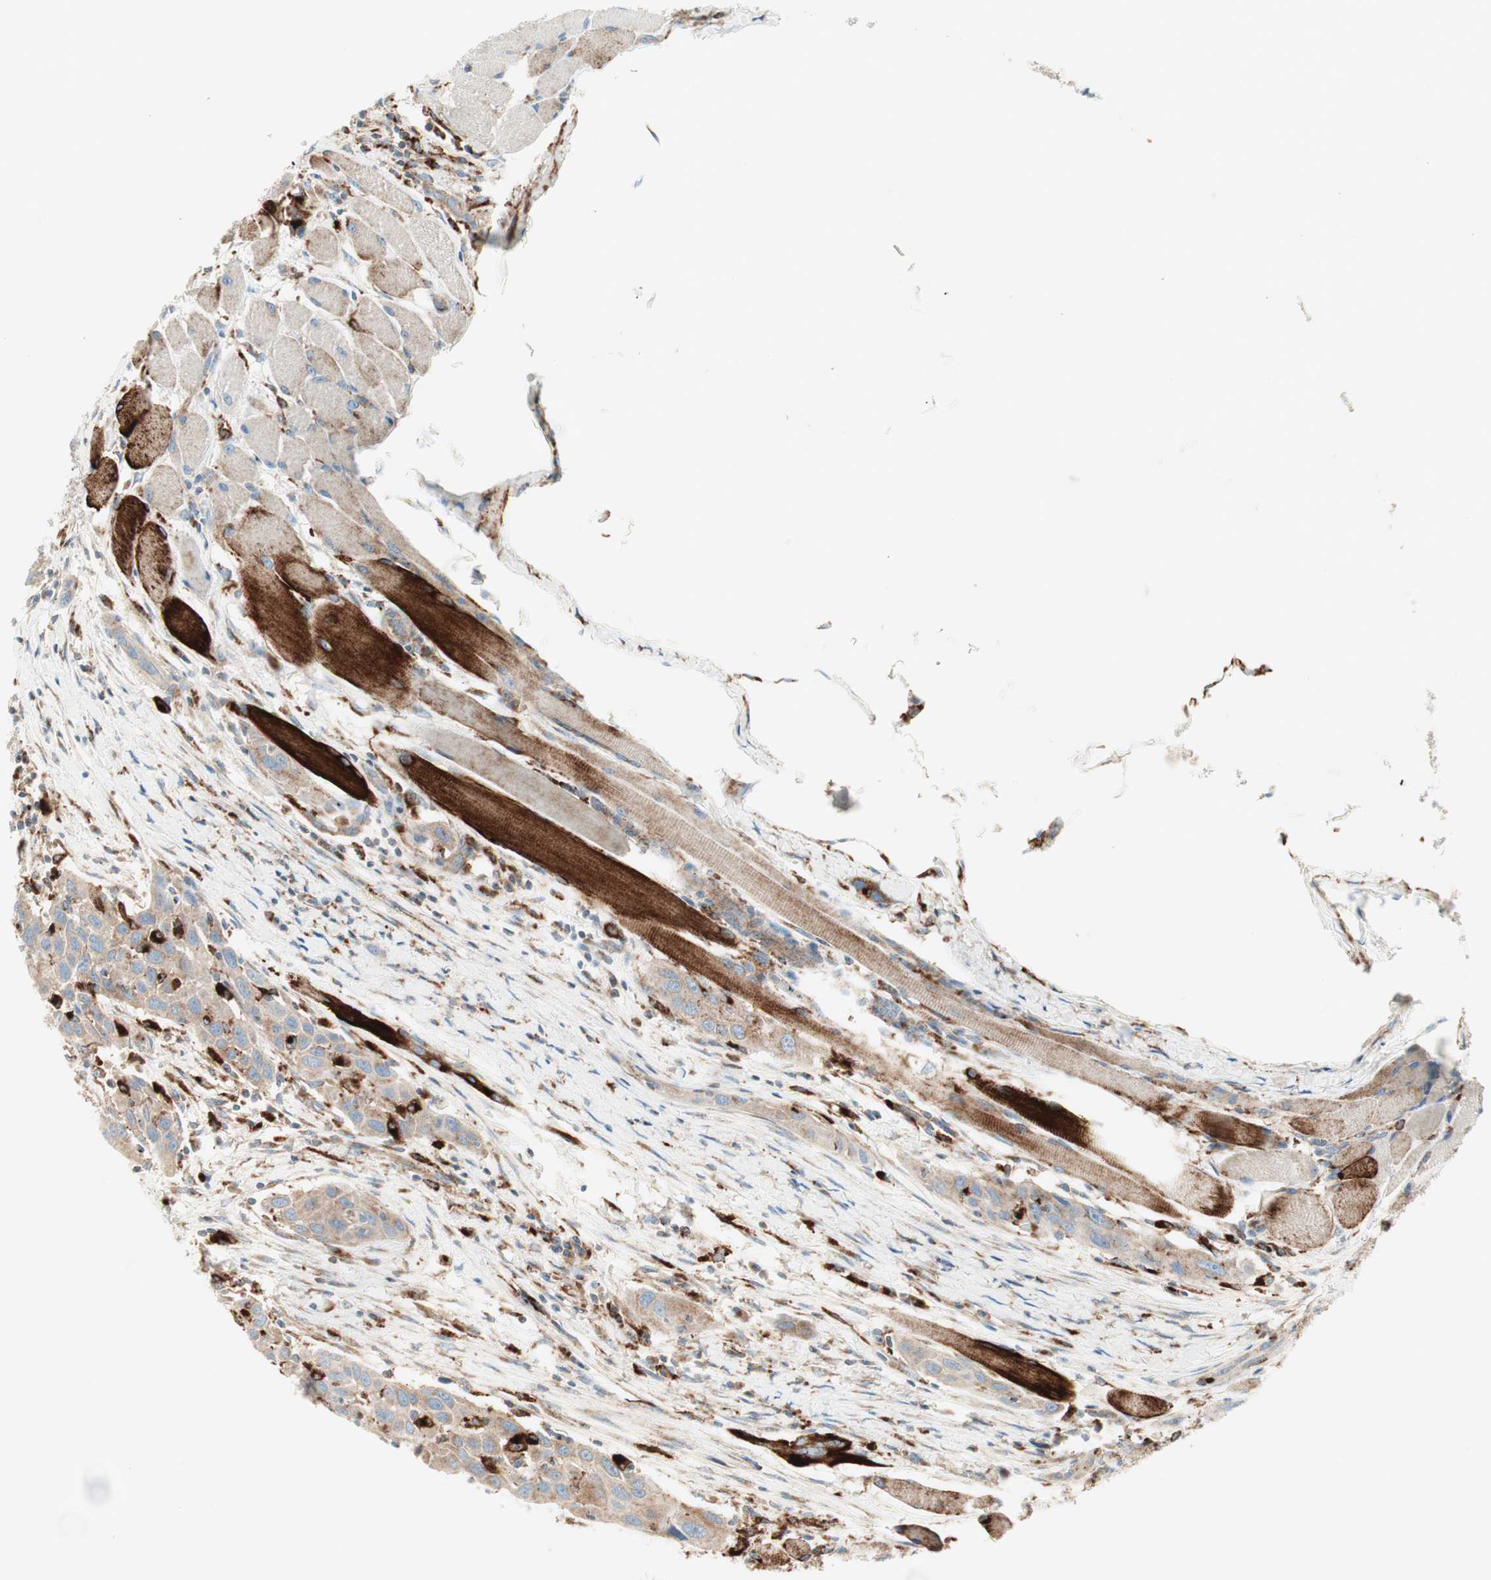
{"staining": {"intensity": "weak", "quantity": ">75%", "location": "cytoplasmic/membranous"}, "tissue": "head and neck cancer", "cell_type": "Tumor cells", "image_type": "cancer", "snomed": [{"axis": "morphology", "description": "Squamous cell carcinoma, NOS"}, {"axis": "topography", "description": "Oral tissue"}, {"axis": "topography", "description": "Head-Neck"}], "caption": "Immunohistochemical staining of human head and neck cancer reveals low levels of weak cytoplasmic/membranous protein expression in approximately >75% of tumor cells.", "gene": "ATP6V1G1", "patient": {"sex": "female", "age": 50}}